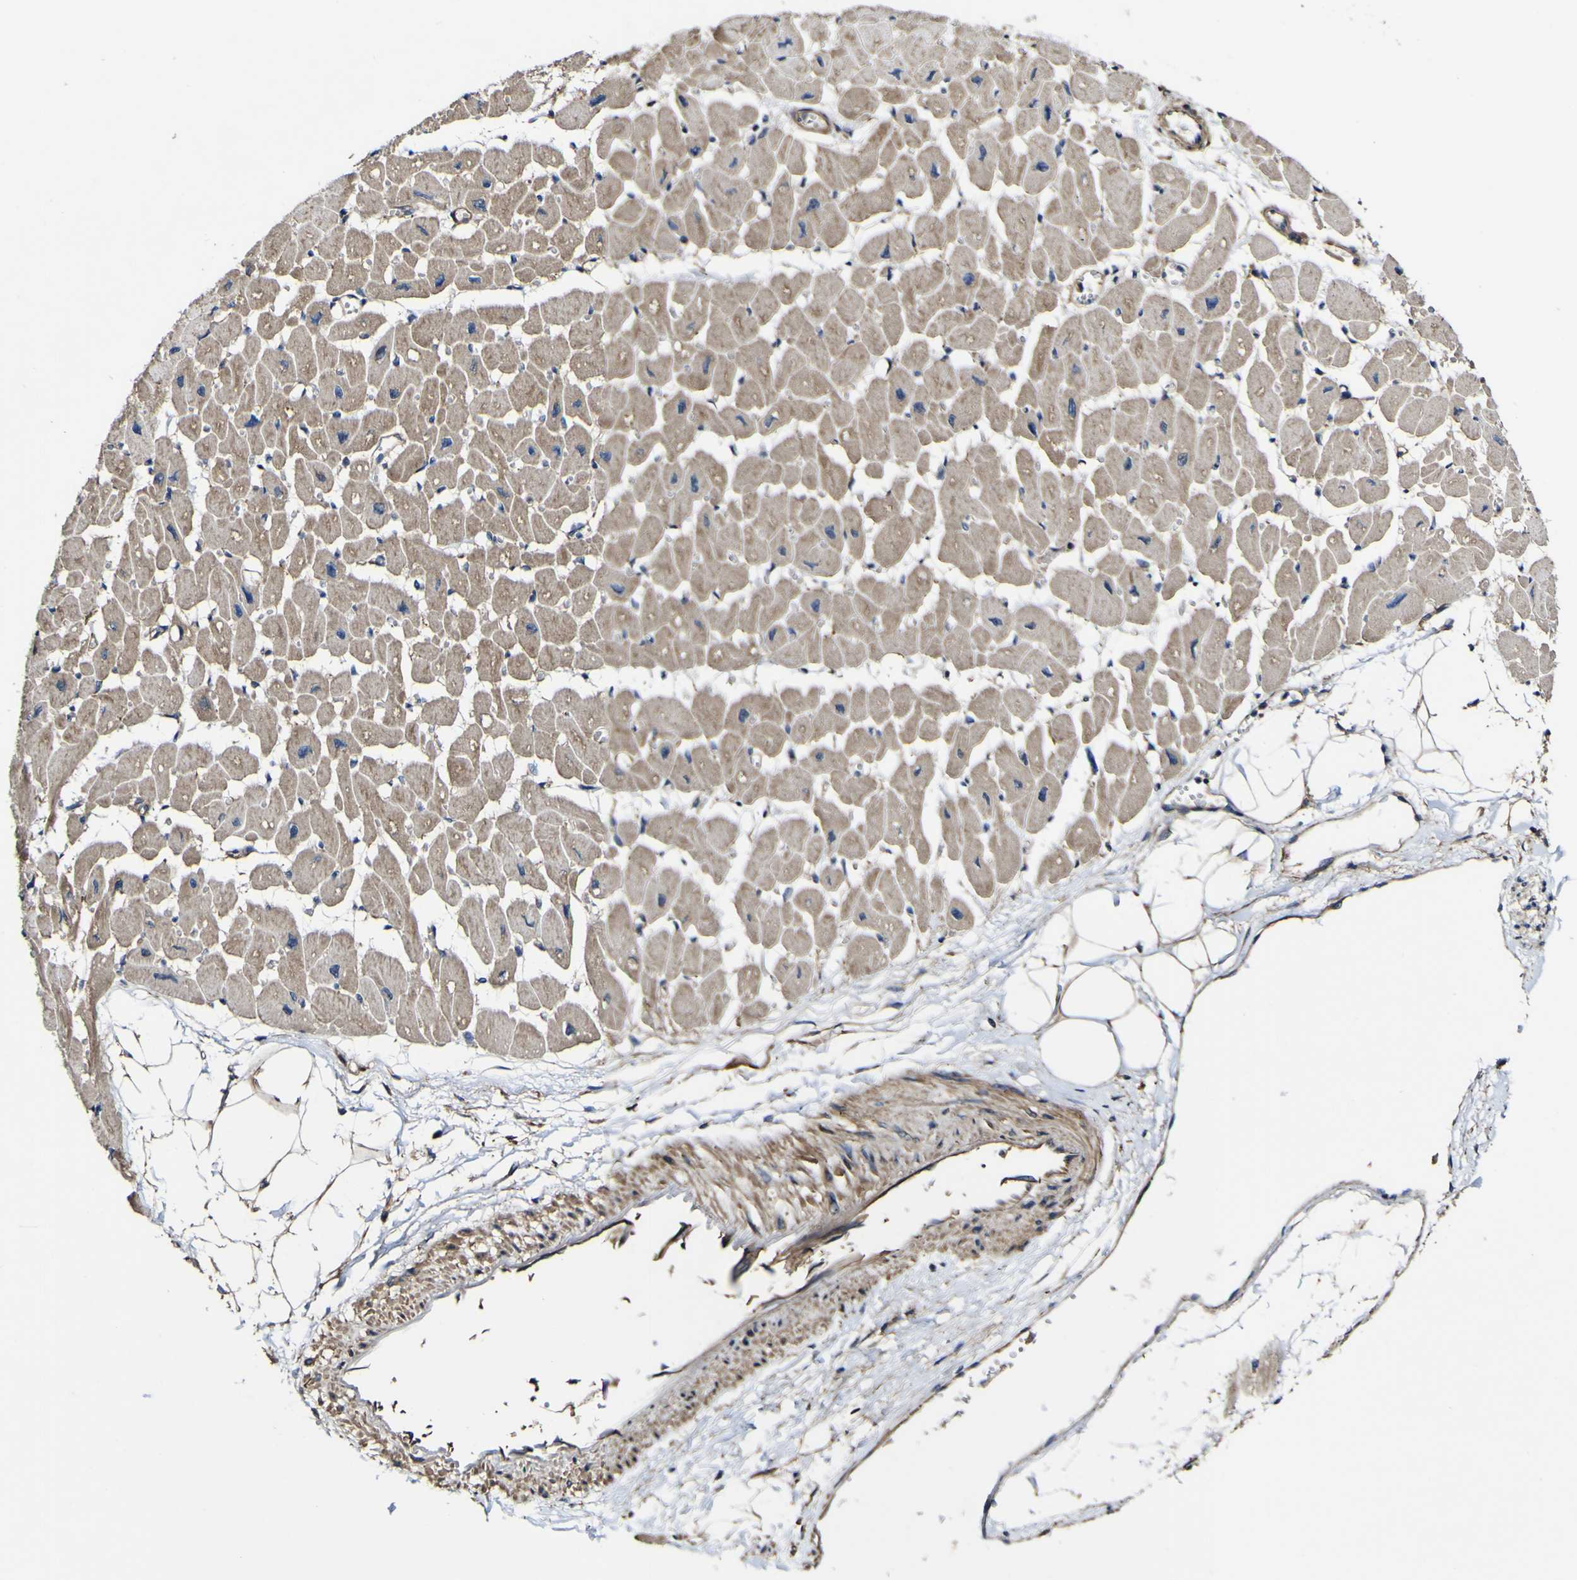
{"staining": {"intensity": "moderate", "quantity": ">75%", "location": "cytoplasmic/membranous"}, "tissue": "heart muscle", "cell_type": "Cardiomyocytes", "image_type": "normal", "snomed": [{"axis": "morphology", "description": "Normal tissue, NOS"}, {"axis": "topography", "description": "Heart"}], "caption": "A photomicrograph showing moderate cytoplasmic/membranous expression in about >75% of cardiomyocytes in benign heart muscle, as visualized by brown immunohistochemical staining.", "gene": "NAALADL2", "patient": {"sex": "female", "age": 54}}